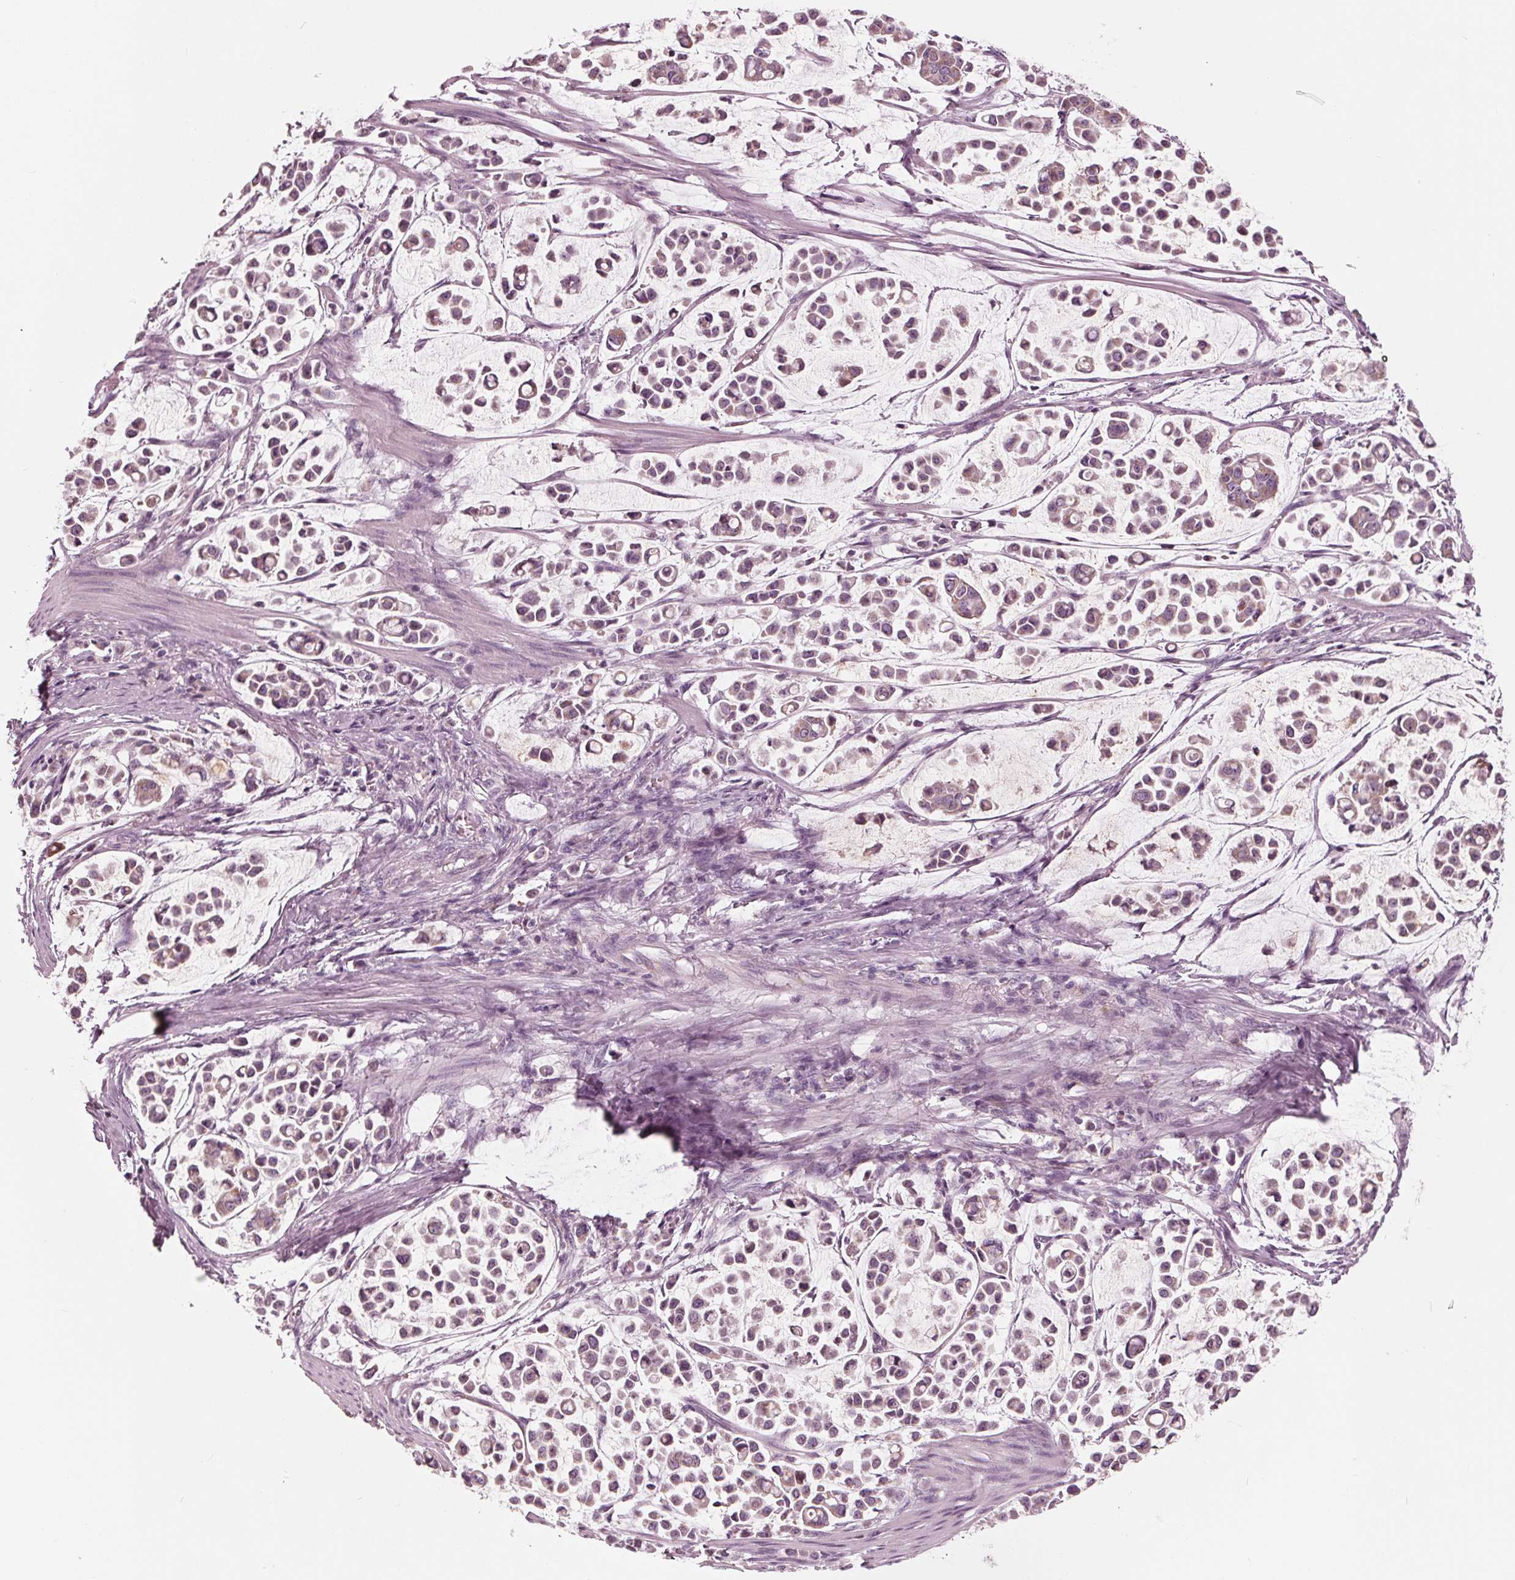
{"staining": {"intensity": "negative", "quantity": "none", "location": "none"}, "tissue": "stomach cancer", "cell_type": "Tumor cells", "image_type": "cancer", "snomed": [{"axis": "morphology", "description": "Adenocarcinoma, NOS"}, {"axis": "topography", "description": "Stomach"}], "caption": "Tumor cells show no significant positivity in stomach cancer (adenocarcinoma).", "gene": "CLN6", "patient": {"sex": "male", "age": 82}}